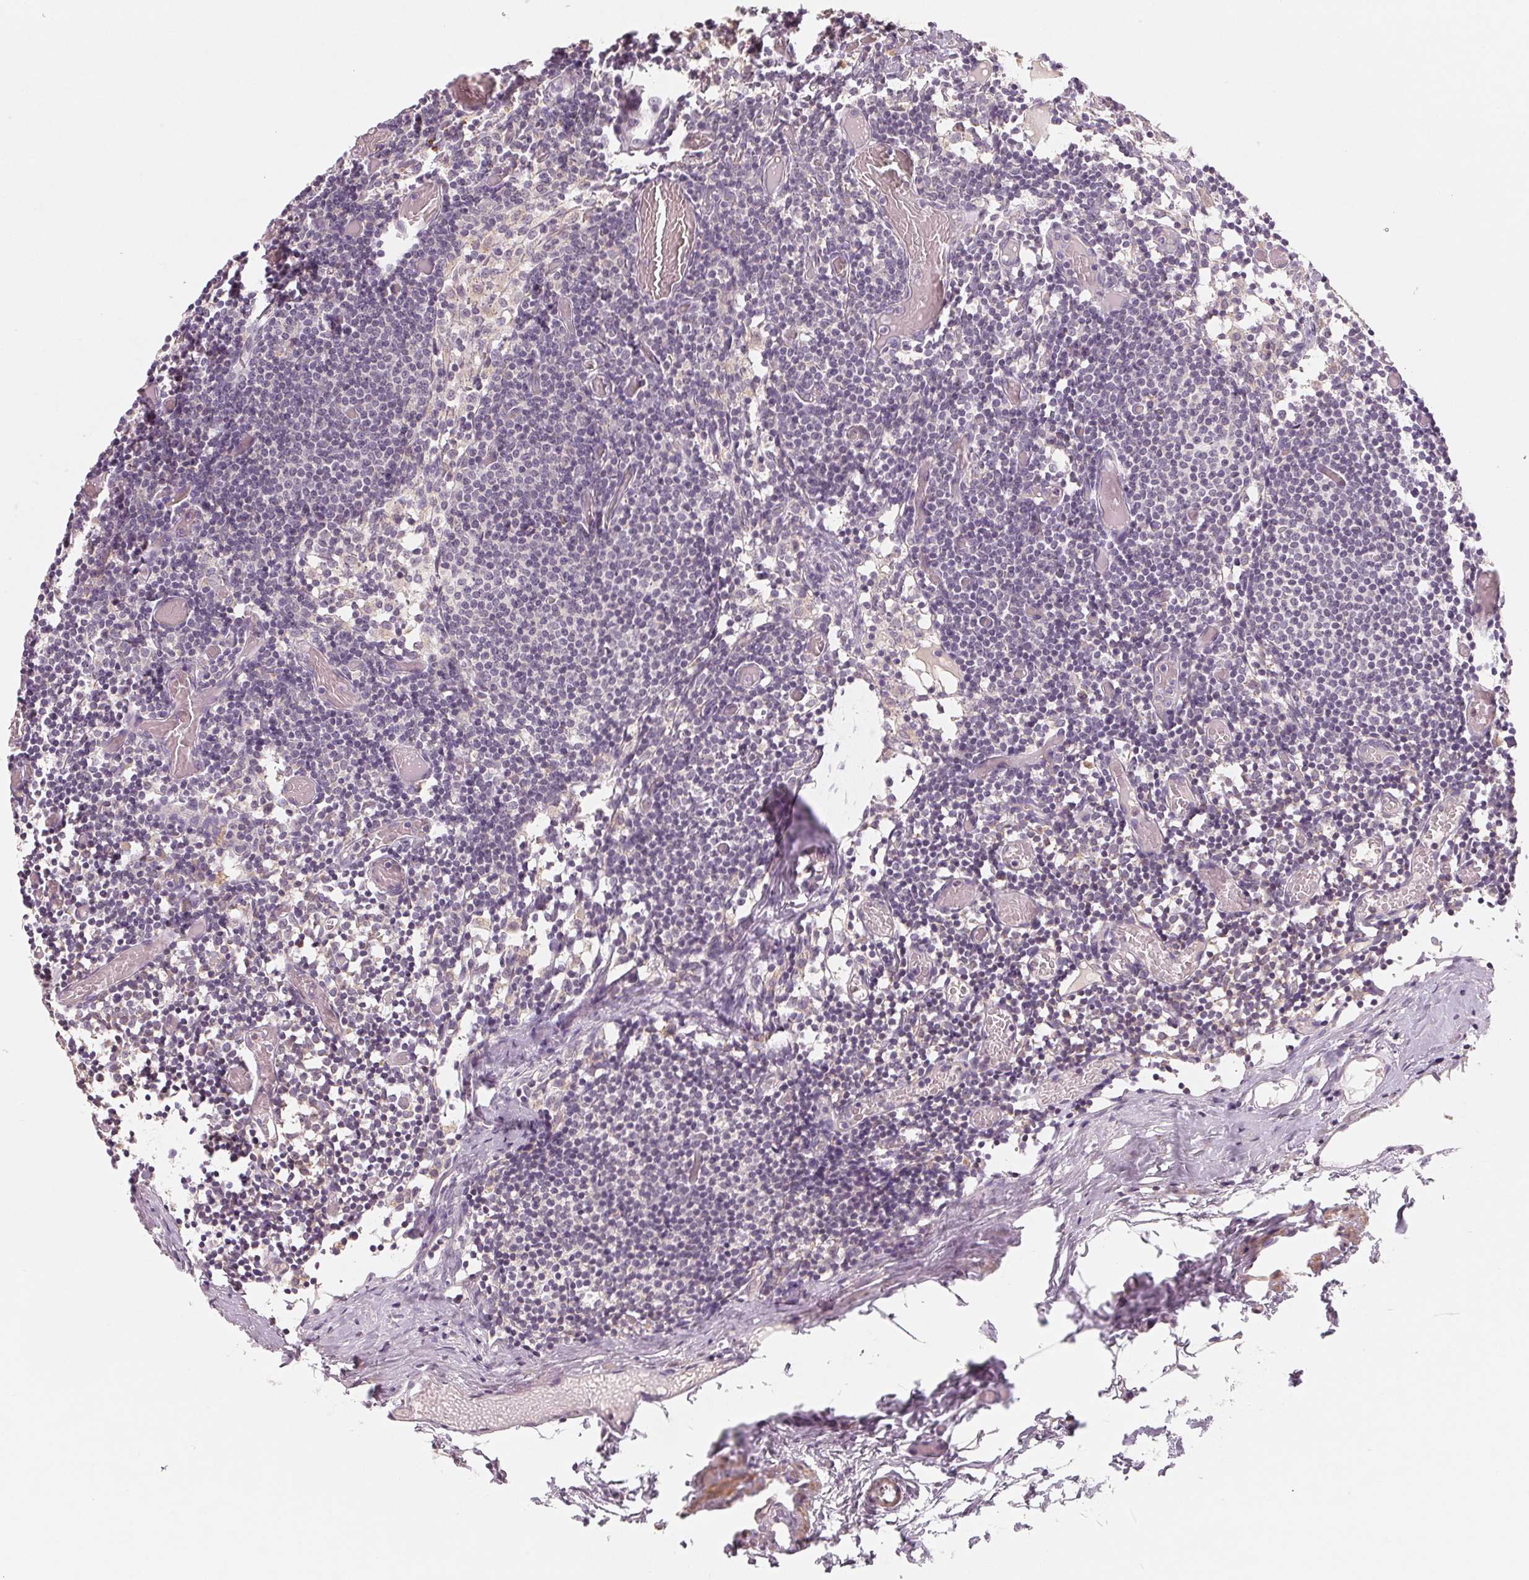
{"staining": {"intensity": "weak", "quantity": "<25%", "location": "cytoplasmic/membranous"}, "tissue": "lymph node", "cell_type": "Germinal center cells", "image_type": "normal", "snomed": [{"axis": "morphology", "description": "Normal tissue, NOS"}, {"axis": "topography", "description": "Lymph node"}], "caption": "Immunohistochemistry (IHC) of normal human lymph node reveals no staining in germinal center cells.", "gene": "GHITM", "patient": {"sex": "female", "age": 41}}